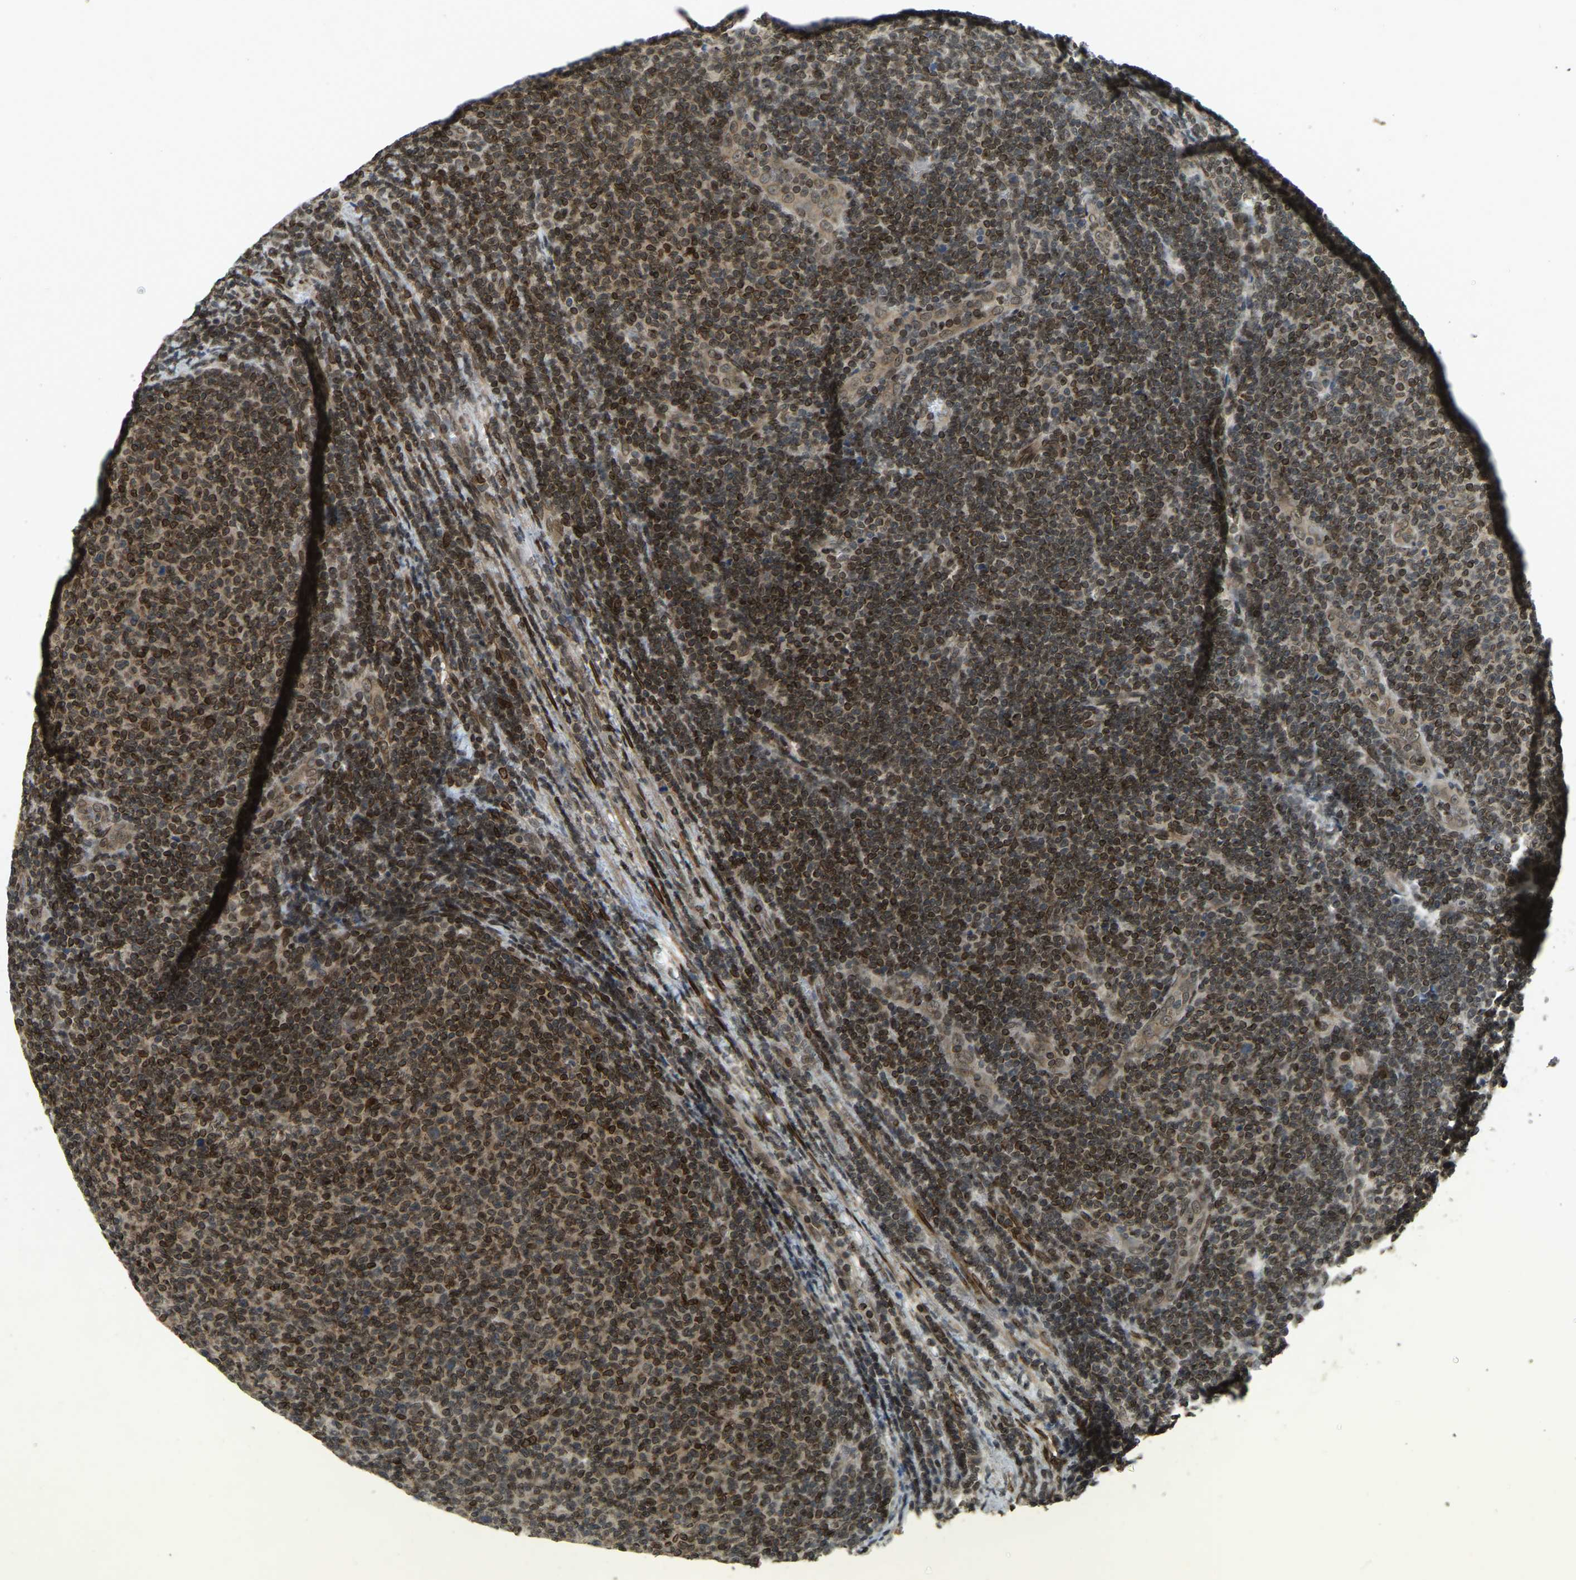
{"staining": {"intensity": "moderate", "quantity": ">75%", "location": "cytoplasmic/membranous,nuclear"}, "tissue": "lymphoma", "cell_type": "Tumor cells", "image_type": "cancer", "snomed": [{"axis": "morphology", "description": "Malignant lymphoma, non-Hodgkin's type, Low grade"}, {"axis": "topography", "description": "Lymph node"}], "caption": "Protein expression analysis of lymphoma displays moderate cytoplasmic/membranous and nuclear expression in about >75% of tumor cells.", "gene": "SYNE1", "patient": {"sex": "male", "age": 66}}